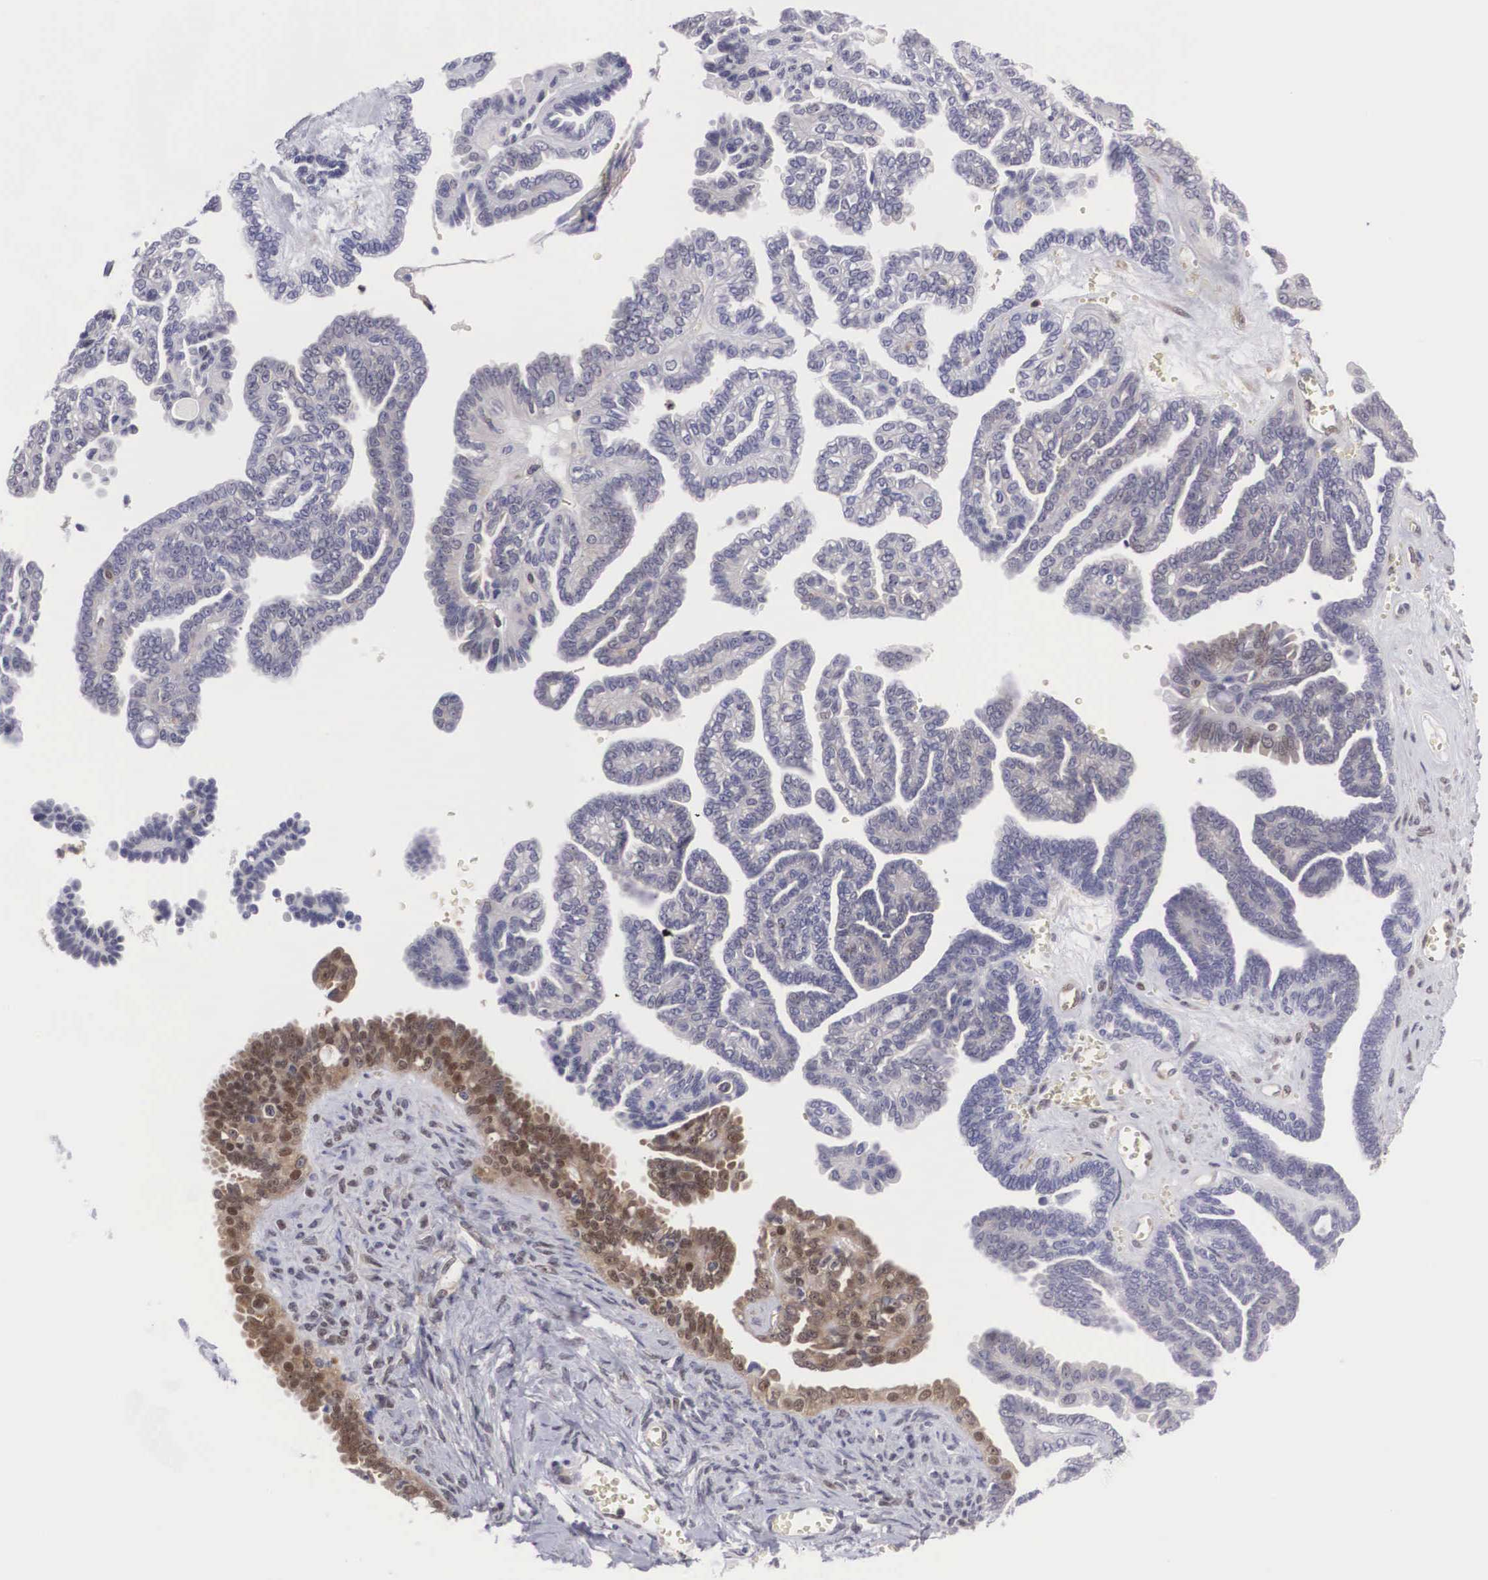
{"staining": {"intensity": "moderate", "quantity": "25%-75%", "location": "cytoplasmic/membranous,nuclear"}, "tissue": "ovarian cancer", "cell_type": "Tumor cells", "image_type": "cancer", "snomed": [{"axis": "morphology", "description": "Cystadenocarcinoma, serous, NOS"}, {"axis": "topography", "description": "Ovary"}], "caption": "Ovarian cancer (serous cystadenocarcinoma) stained with a brown dye shows moderate cytoplasmic/membranous and nuclear positive expression in approximately 25%-75% of tumor cells.", "gene": "ADSL", "patient": {"sex": "female", "age": 71}}